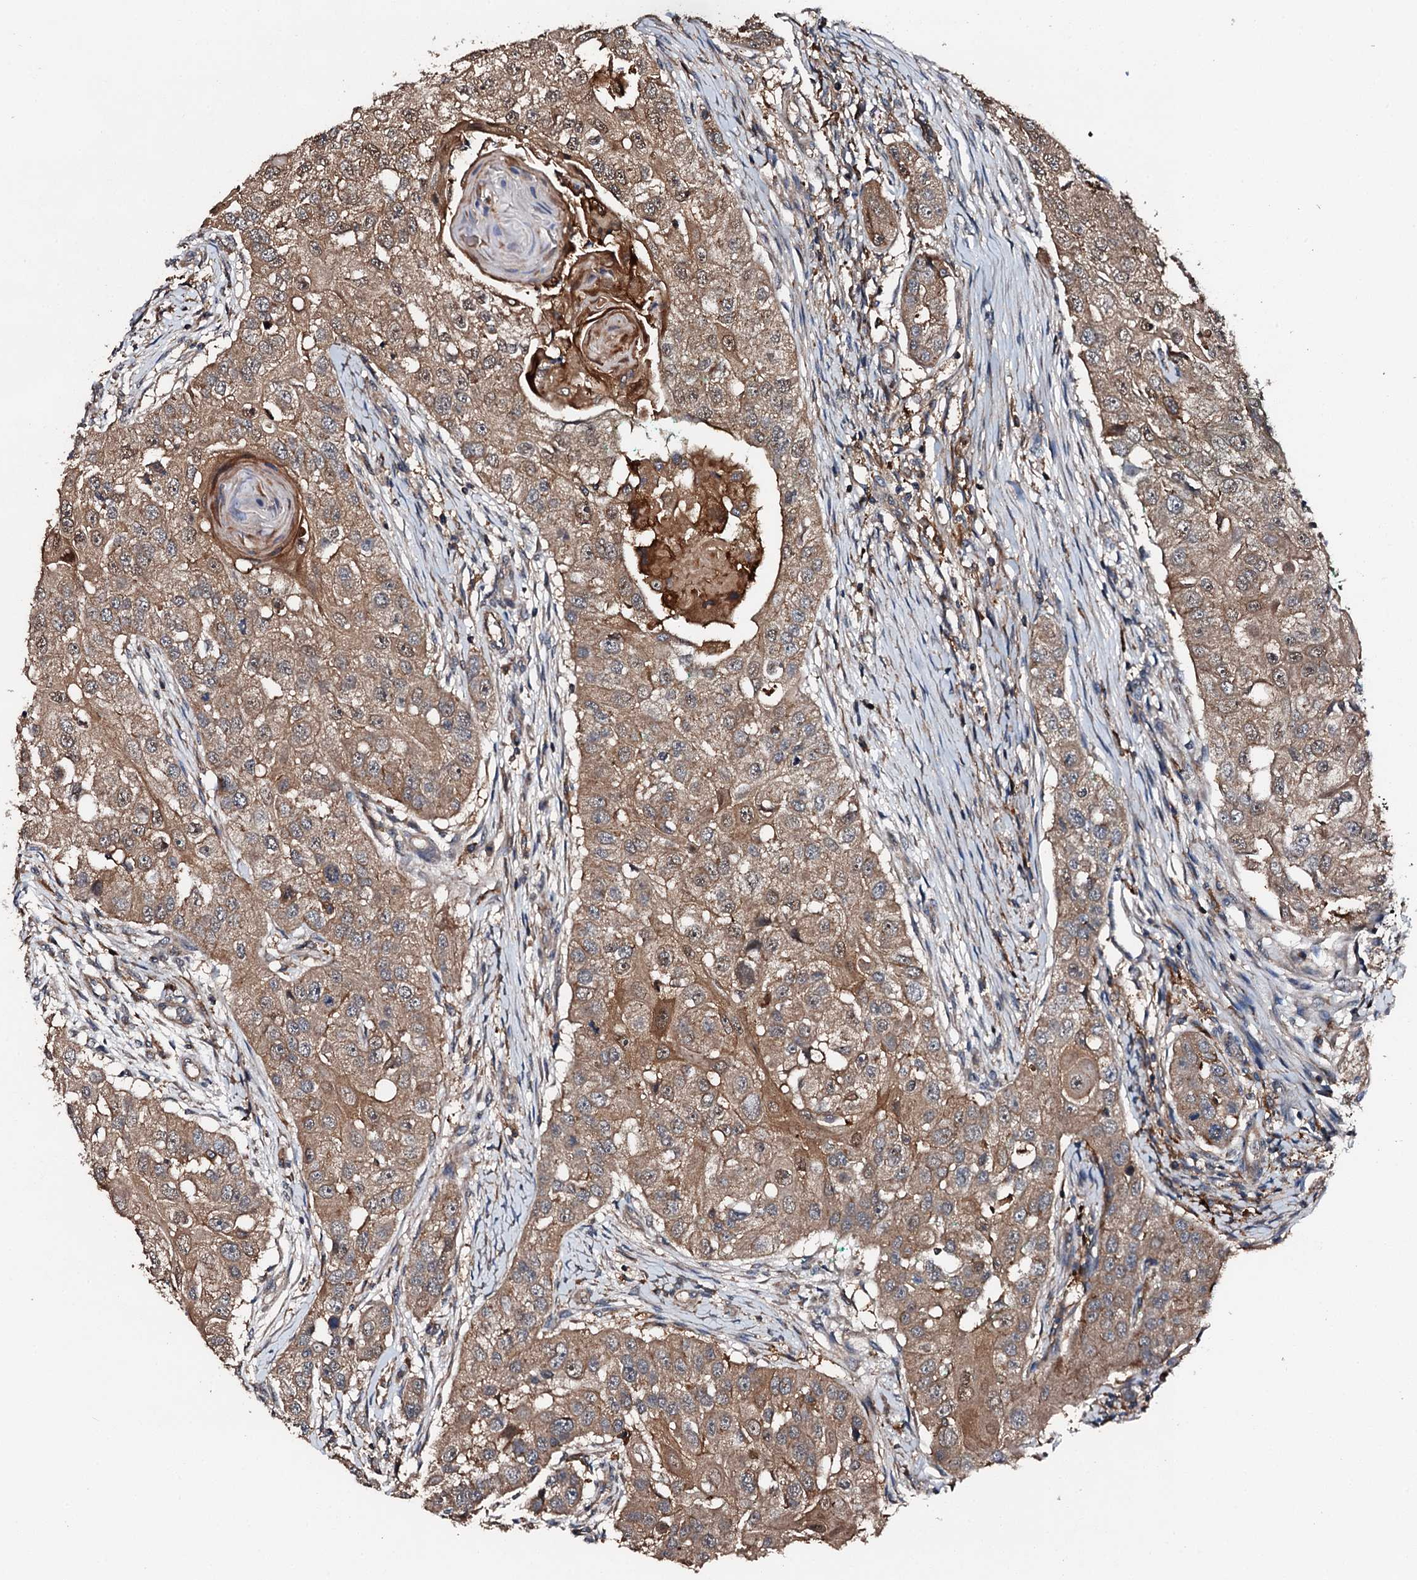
{"staining": {"intensity": "moderate", "quantity": ">75%", "location": "cytoplasmic/membranous"}, "tissue": "head and neck cancer", "cell_type": "Tumor cells", "image_type": "cancer", "snomed": [{"axis": "morphology", "description": "Normal tissue, NOS"}, {"axis": "morphology", "description": "Squamous cell carcinoma, NOS"}, {"axis": "topography", "description": "Skeletal muscle"}, {"axis": "topography", "description": "Head-Neck"}], "caption": "An immunohistochemistry photomicrograph of neoplastic tissue is shown. Protein staining in brown labels moderate cytoplasmic/membranous positivity in head and neck cancer within tumor cells.", "gene": "FGD4", "patient": {"sex": "male", "age": 51}}